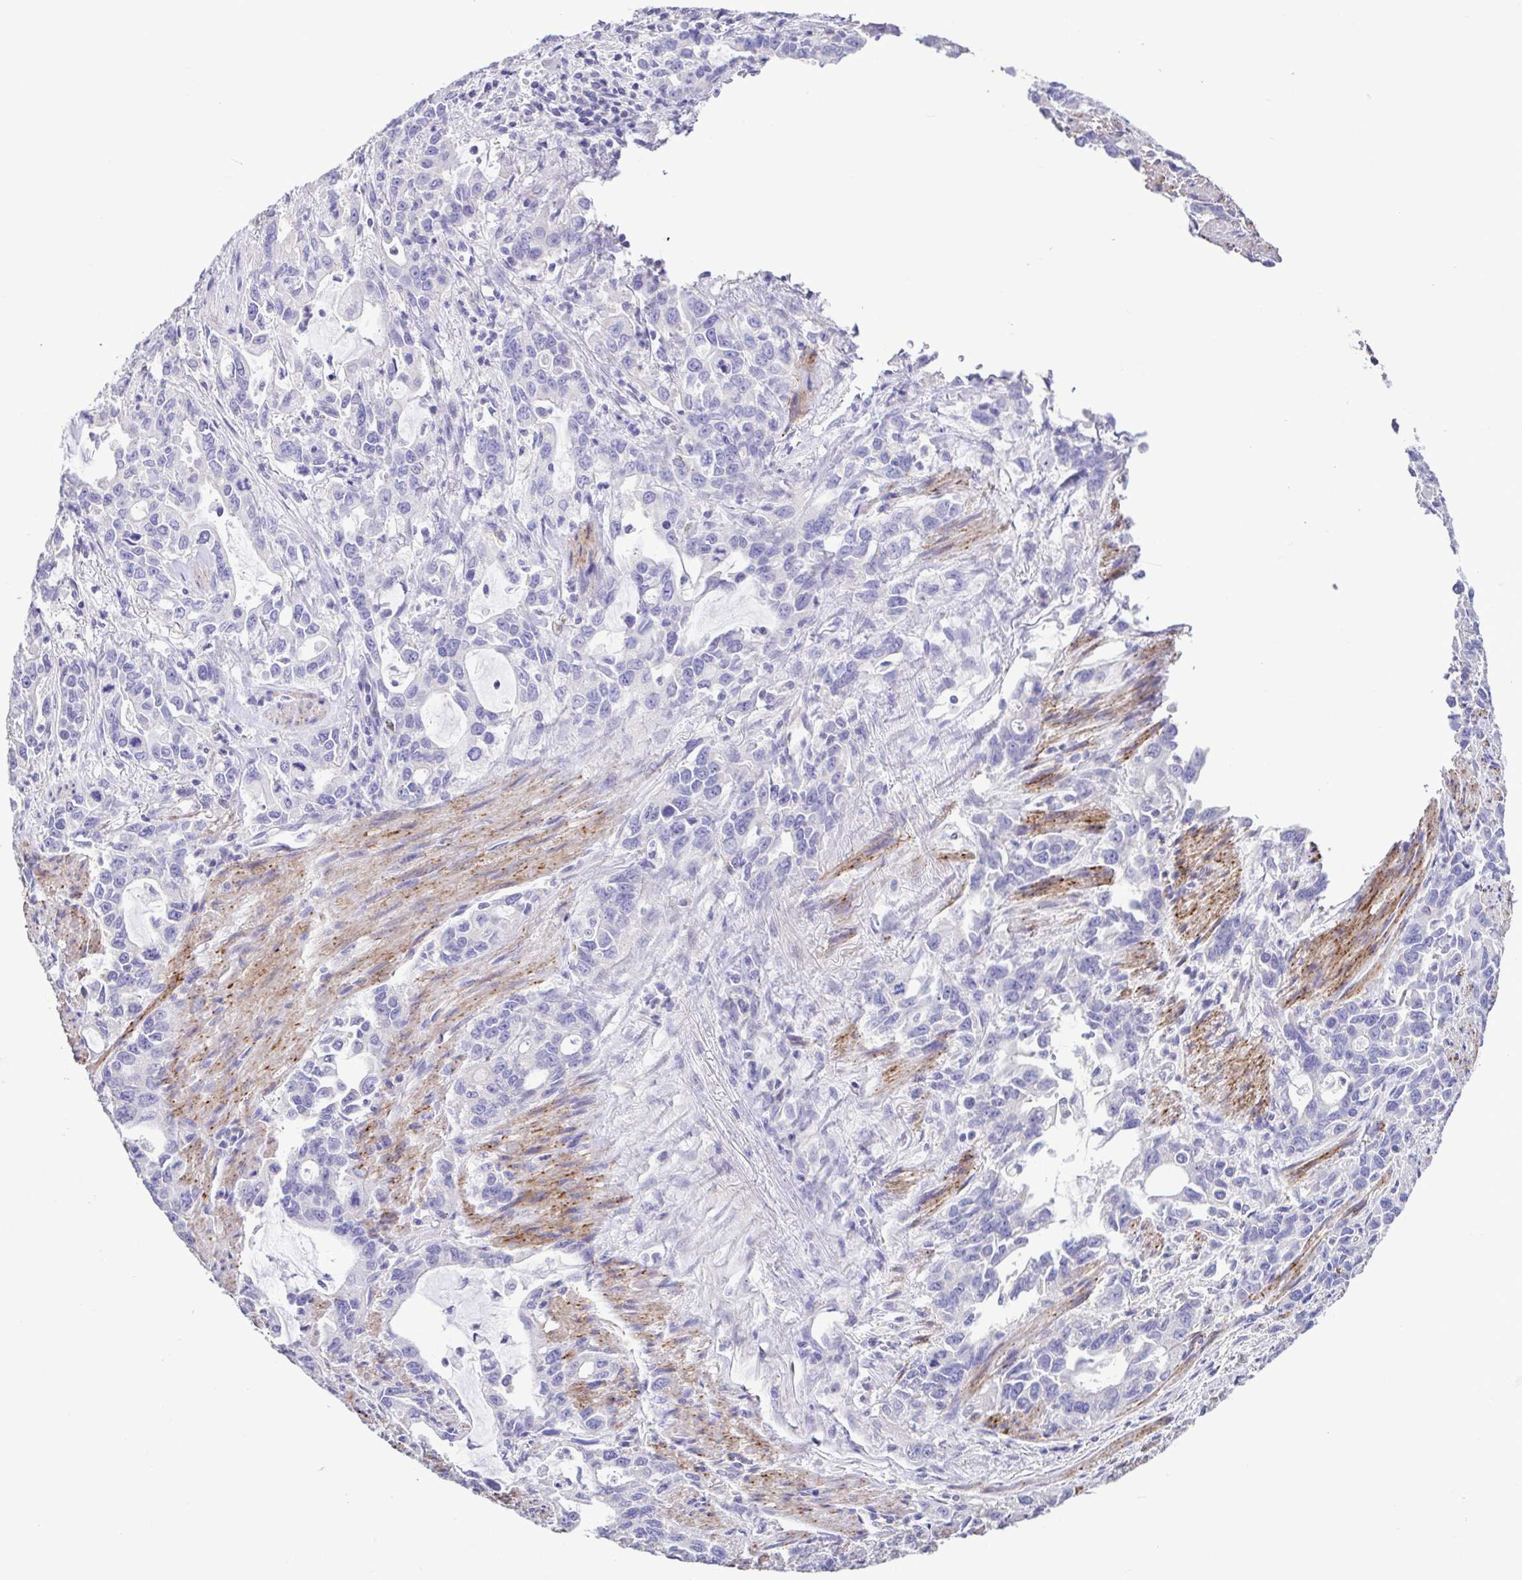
{"staining": {"intensity": "negative", "quantity": "none", "location": "none"}, "tissue": "stomach cancer", "cell_type": "Tumor cells", "image_type": "cancer", "snomed": [{"axis": "morphology", "description": "Adenocarcinoma, NOS"}, {"axis": "topography", "description": "Stomach, upper"}], "caption": "The photomicrograph reveals no staining of tumor cells in stomach cancer.", "gene": "PLA2G4E", "patient": {"sex": "male", "age": 85}}